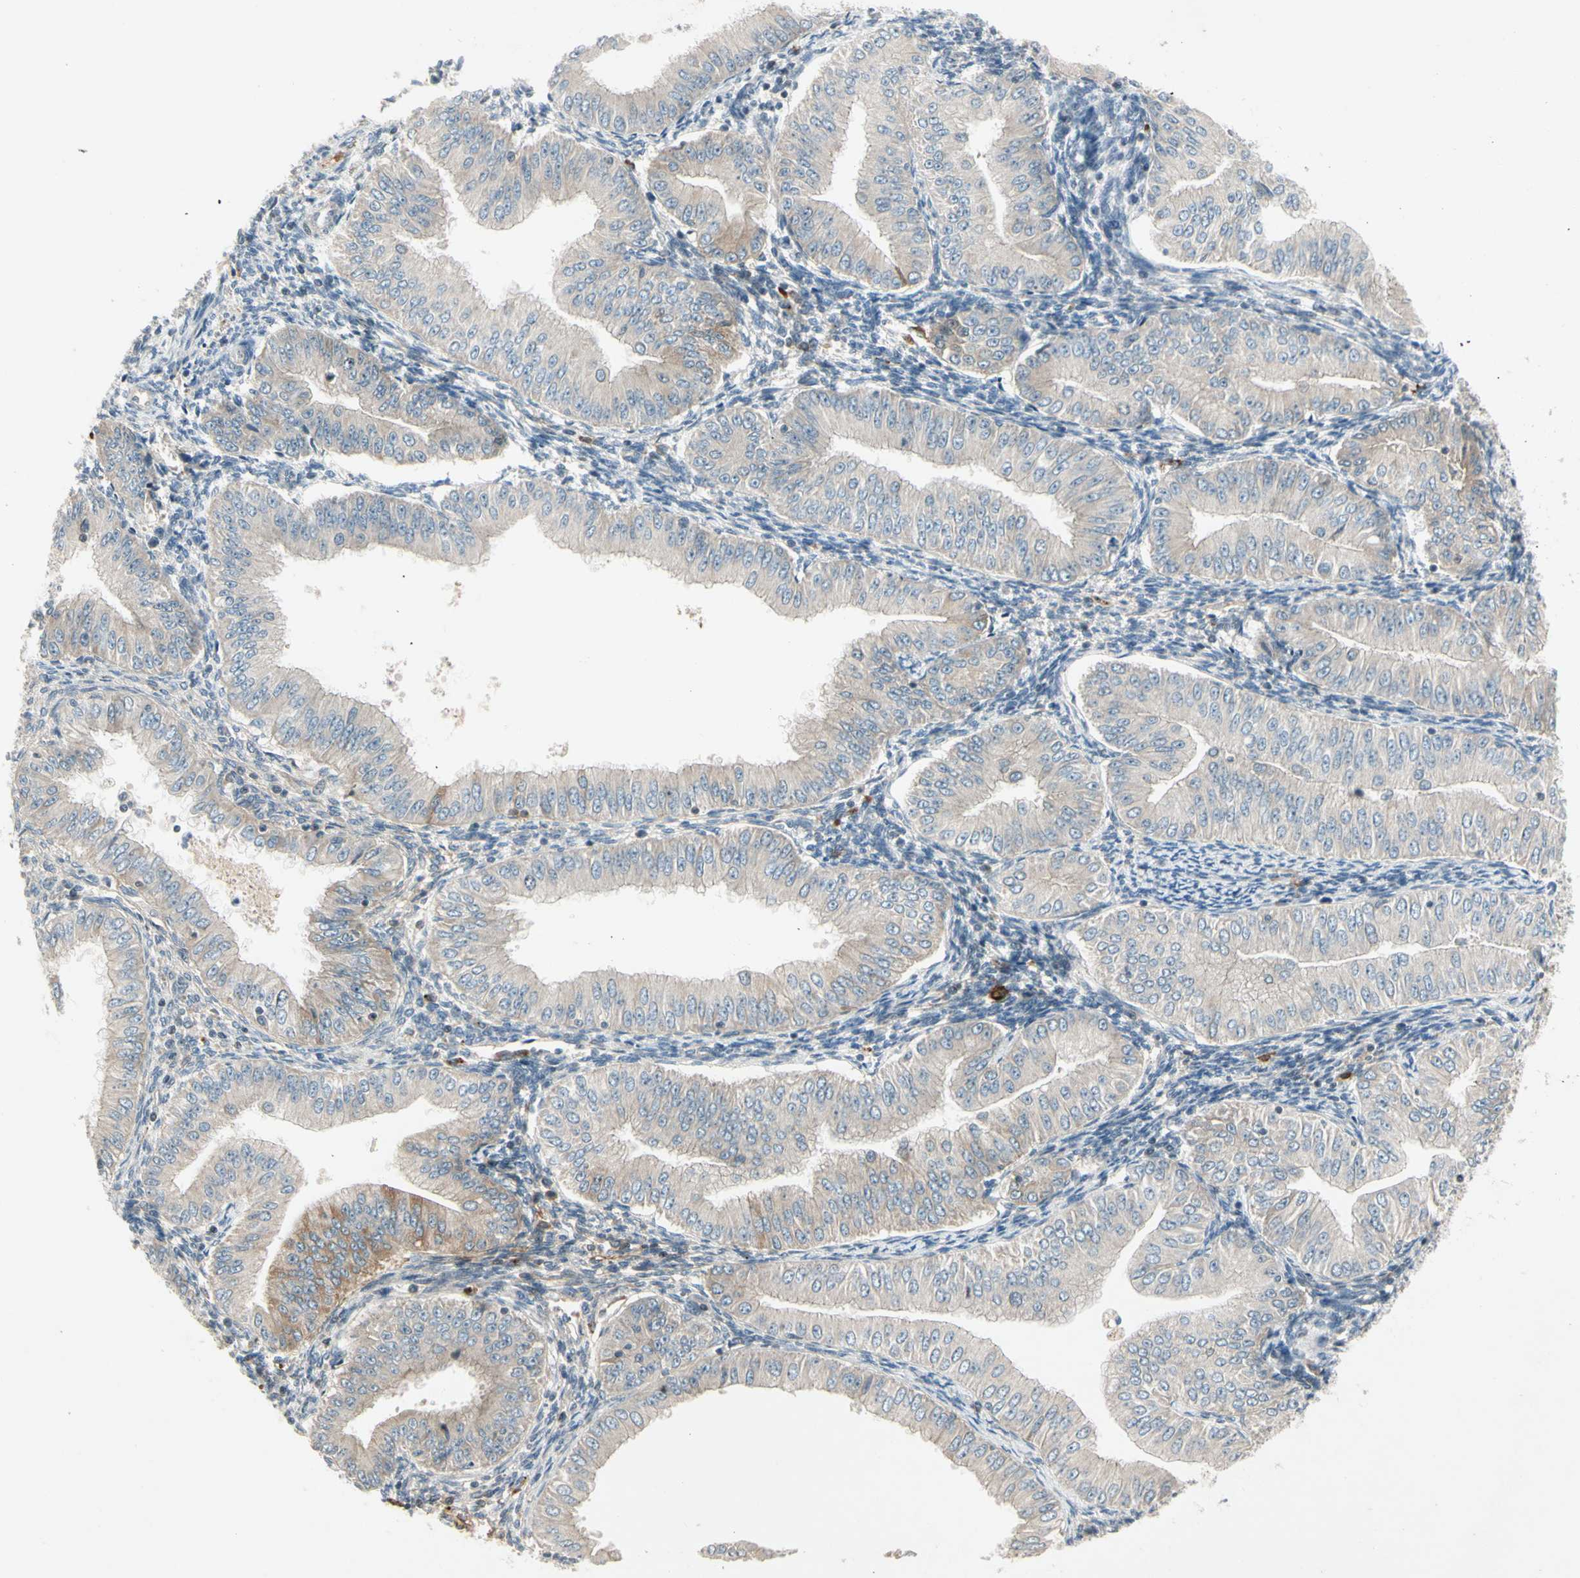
{"staining": {"intensity": "weak", "quantity": ">75%", "location": "cytoplasmic/membranous"}, "tissue": "endometrial cancer", "cell_type": "Tumor cells", "image_type": "cancer", "snomed": [{"axis": "morphology", "description": "Normal tissue, NOS"}, {"axis": "morphology", "description": "Adenocarcinoma, NOS"}, {"axis": "topography", "description": "Endometrium"}], "caption": "Human endometrial cancer (adenocarcinoma) stained with a protein marker shows weak staining in tumor cells.", "gene": "ICAM5", "patient": {"sex": "female", "age": 53}}